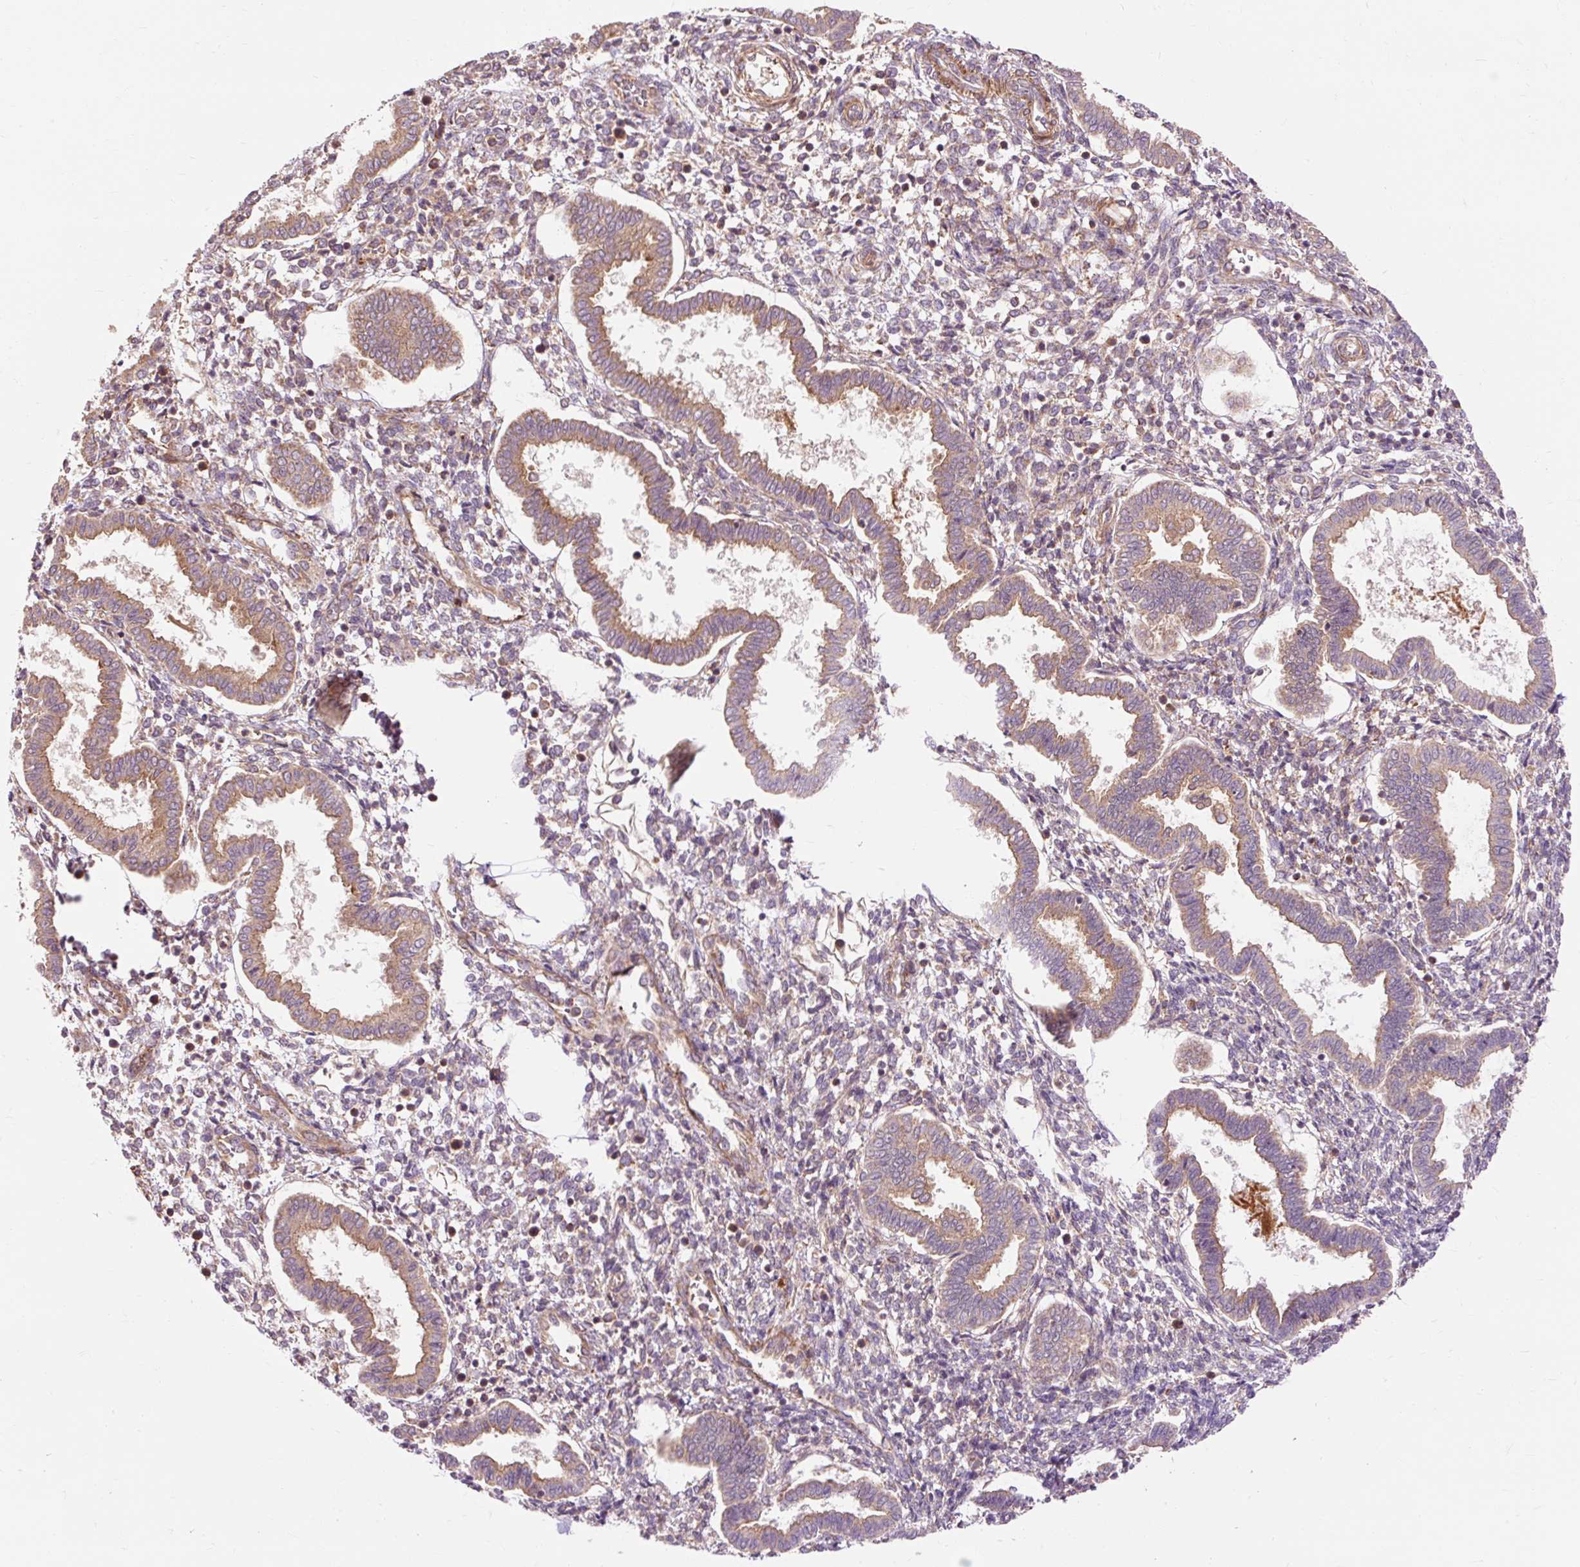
{"staining": {"intensity": "moderate", "quantity": "25%-75%", "location": "cytoplasmic/membranous"}, "tissue": "endometrium", "cell_type": "Cells in endometrial stroma", "image_type": "normal", "snomed": [{"axis": "morphology", "description": "Normal tissue, NOS"}, {"axis": "topography", "description": "Endometrium"}], "caption": "Immunohistochemistry (IHC) of unremarkable human endometrium demonstrates medium levels of moderate cytoplasmic/membranous expression in approximately 25%-75% of cells in endometrial stroma.", "gene": "RIPOR3", "patient": {"sex": "female", "age": 24}}